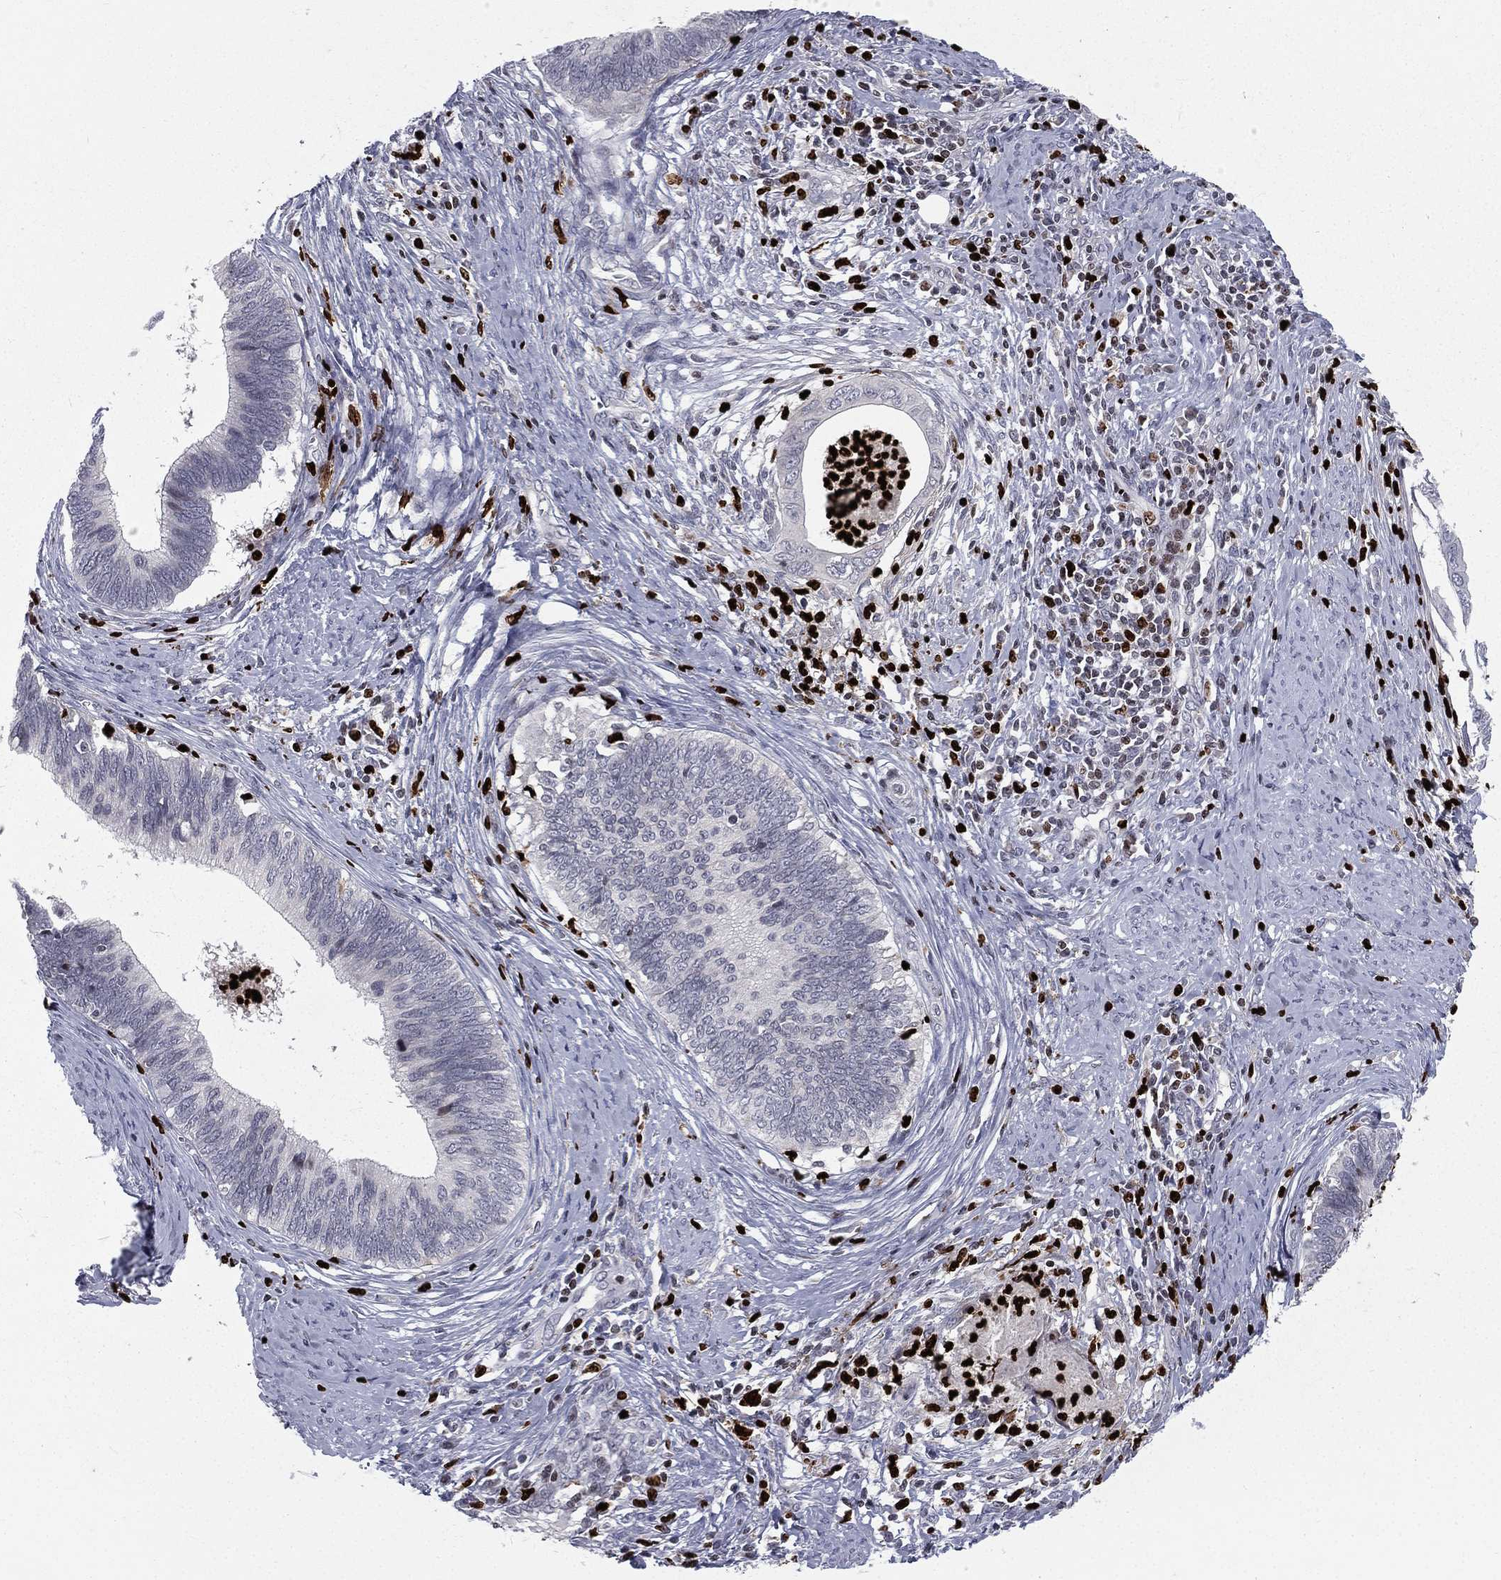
{"staining": {"intensity": "negative", "quantity": "none", "location": "none"}, "tissue": "cervical cancer", "cell_type": "Tumor cells", "image_type": "cancer", "snomed": [{"axis": "morphology", "description": "Adenocarcinoma, NOS"}, {"axis": "topography", "description": "Cervix"}], "caption": "Immunohistochemistry image of adenocarcinoma (cervical) stained for a protein (brown), which demonstrates no staining in tumor cells. (Brightfield microscopy of DAB immunohistochemistry at high magnification).", "gene": "MNDA", "patient": {"sex": "female", "age": 42}}